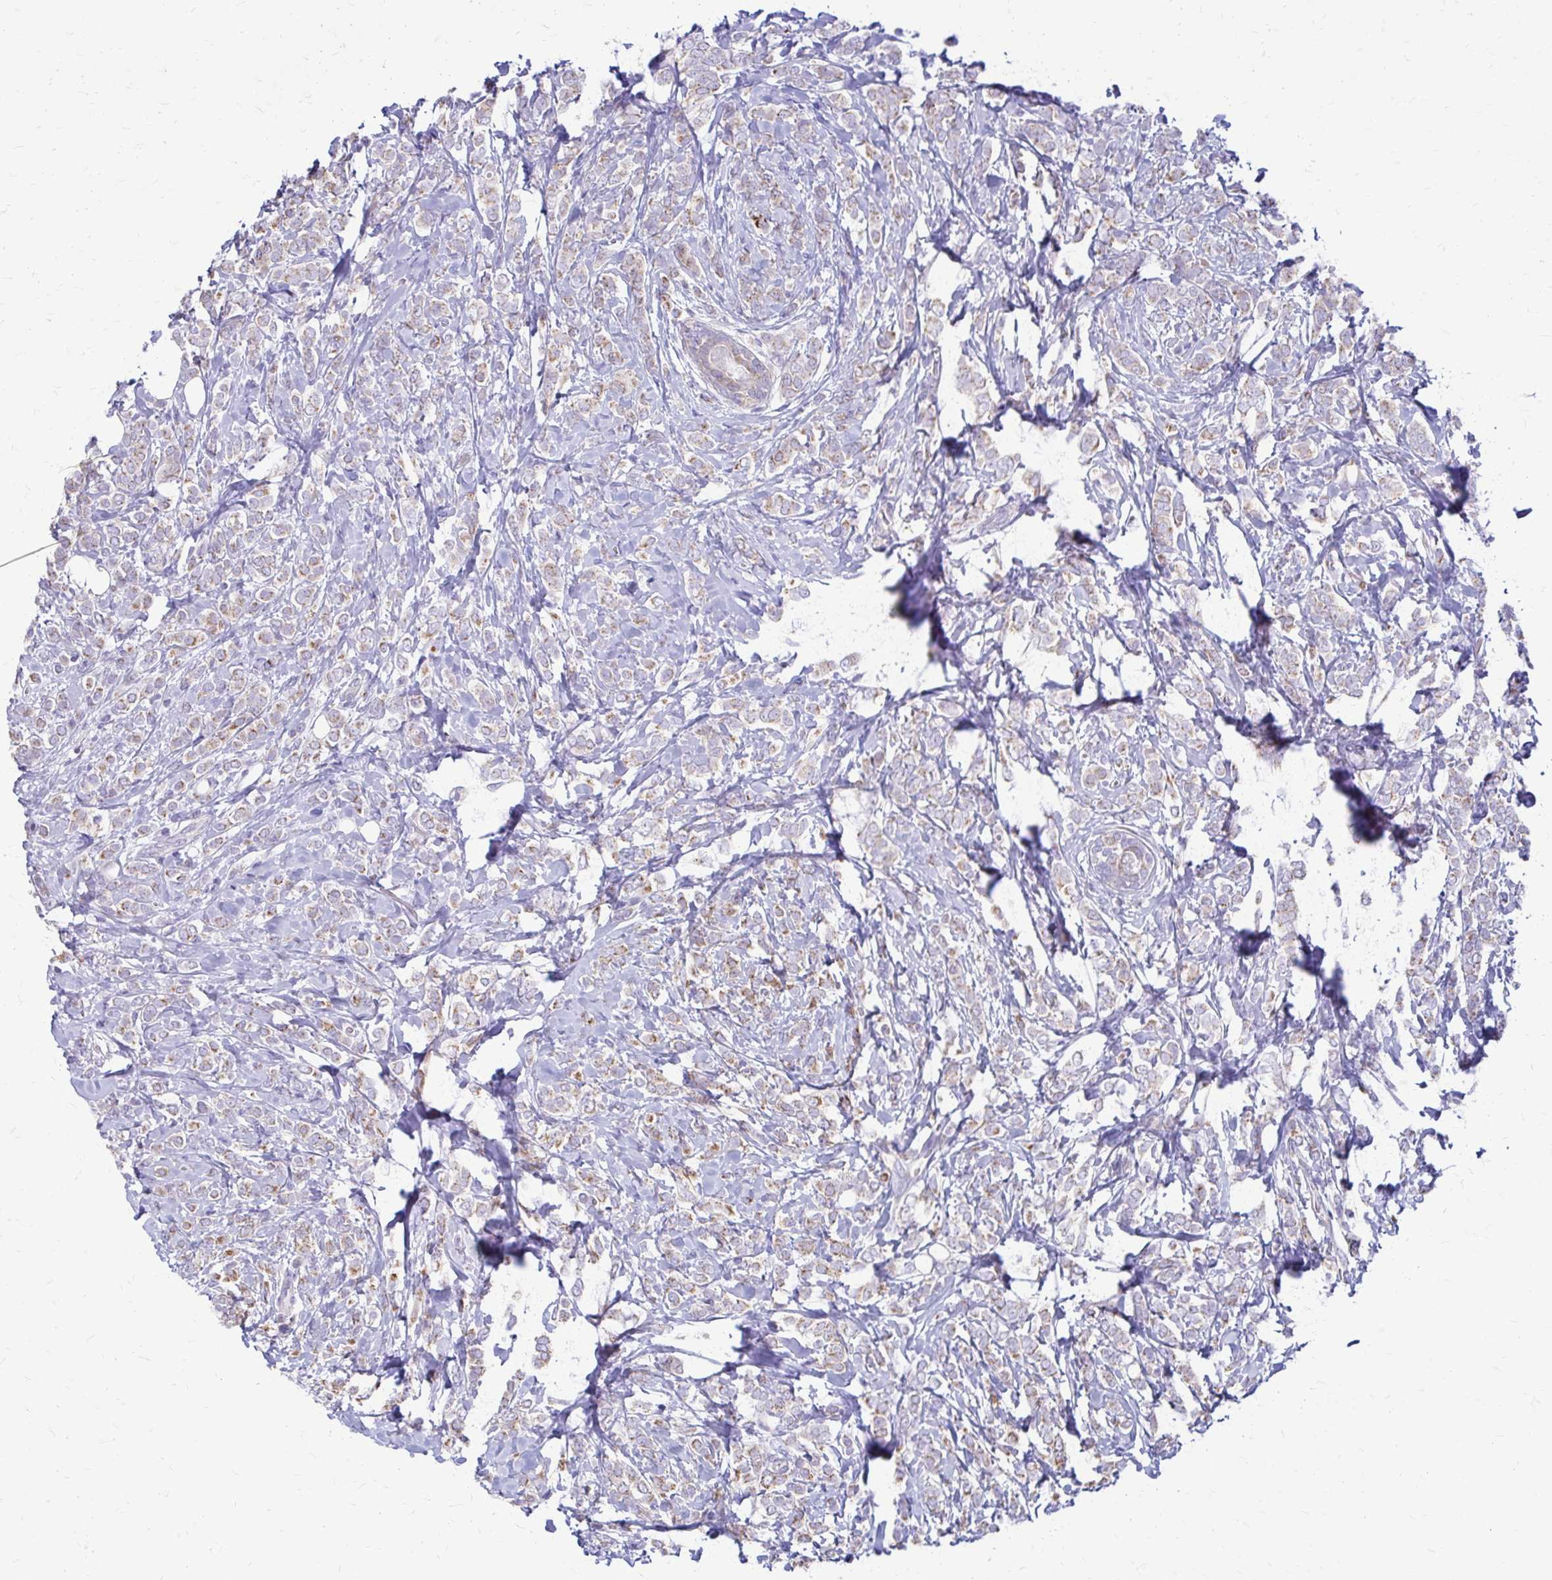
{"staining": {"intensity": "moderate", "quantity": "<25%", "location": "cytoplasmic/membranous"}, "tissue": "breast cancer", "cell_type": "Tumor cells", "image_type": "cancer", "snomed": [{"axis": "morphology", "description": "Lobular carcinoma"}, {"axis": "topography", "description": "Breast"}], "caption": "Immunohistochemistry histopathology image of human breast cancer stained for a protein (brown), which shows low levels of moderate cytoplasmic/membranous expression in approximately <25% of tumor cells.", "gene": "SAMD13", "patient": {"sex": "female", "age": 49}}